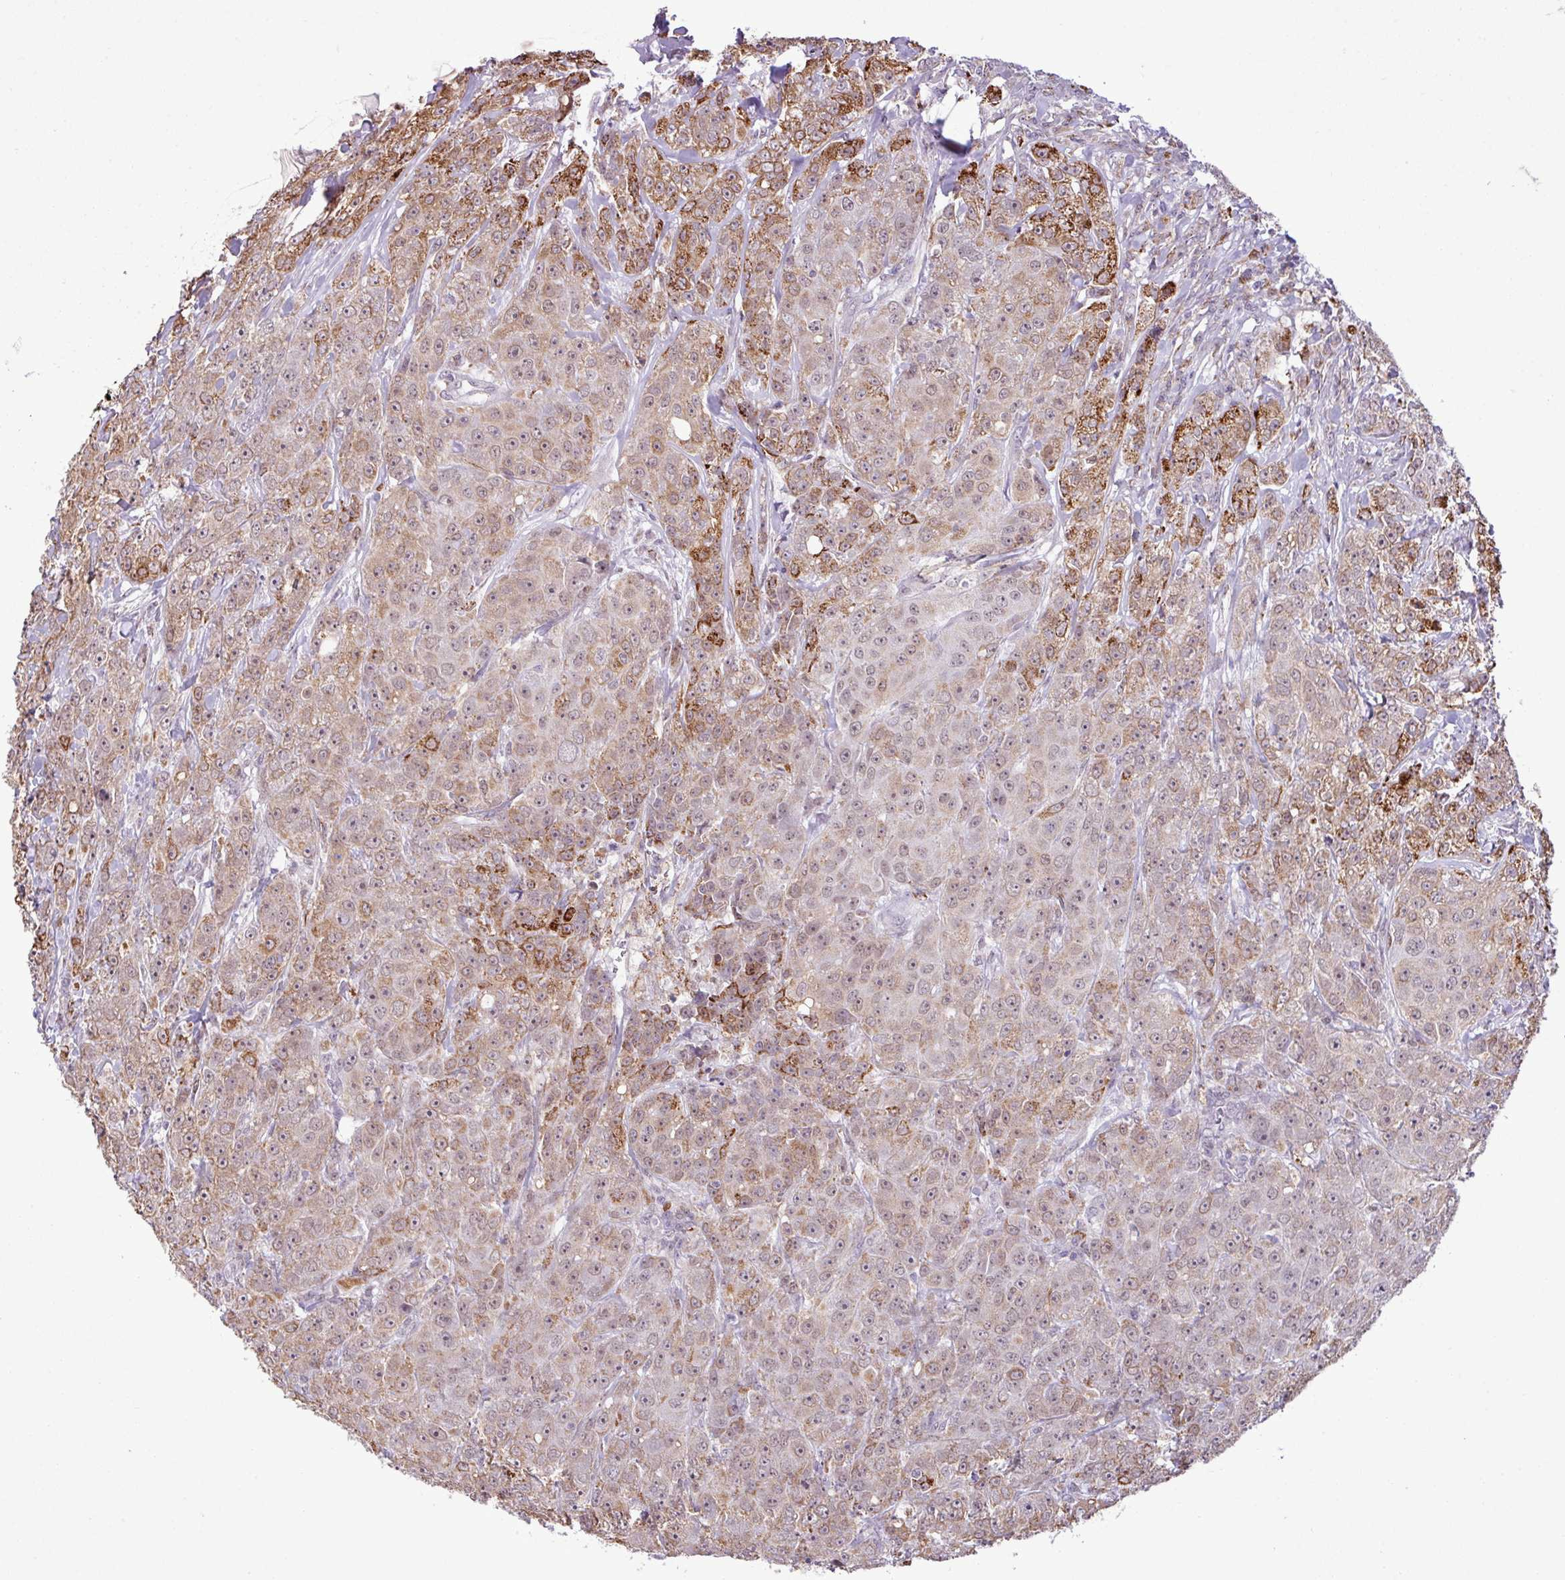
{"staining": {"intensity": "moderate", "quantity": "25%-75%", "location": "cytoplasmic/membranous"}, "tissue": "breast cancer", "cell_type": "Tumor cells", "image_type": "cancer", "snomed": [{"axis": "morphology", "description": "Duct carcinoma"}, {"axis": "topography", "description": "Breast"}], "caption": "This histopathology image reveals immunohistochemistry (IHC) staining of human breast cancer, with medium moderate cytoplasmic/membranous staining in about 25%-75% of tumor cells.", "gene": "SGPP1", "patient": {"sex": "female", "age": 43}}